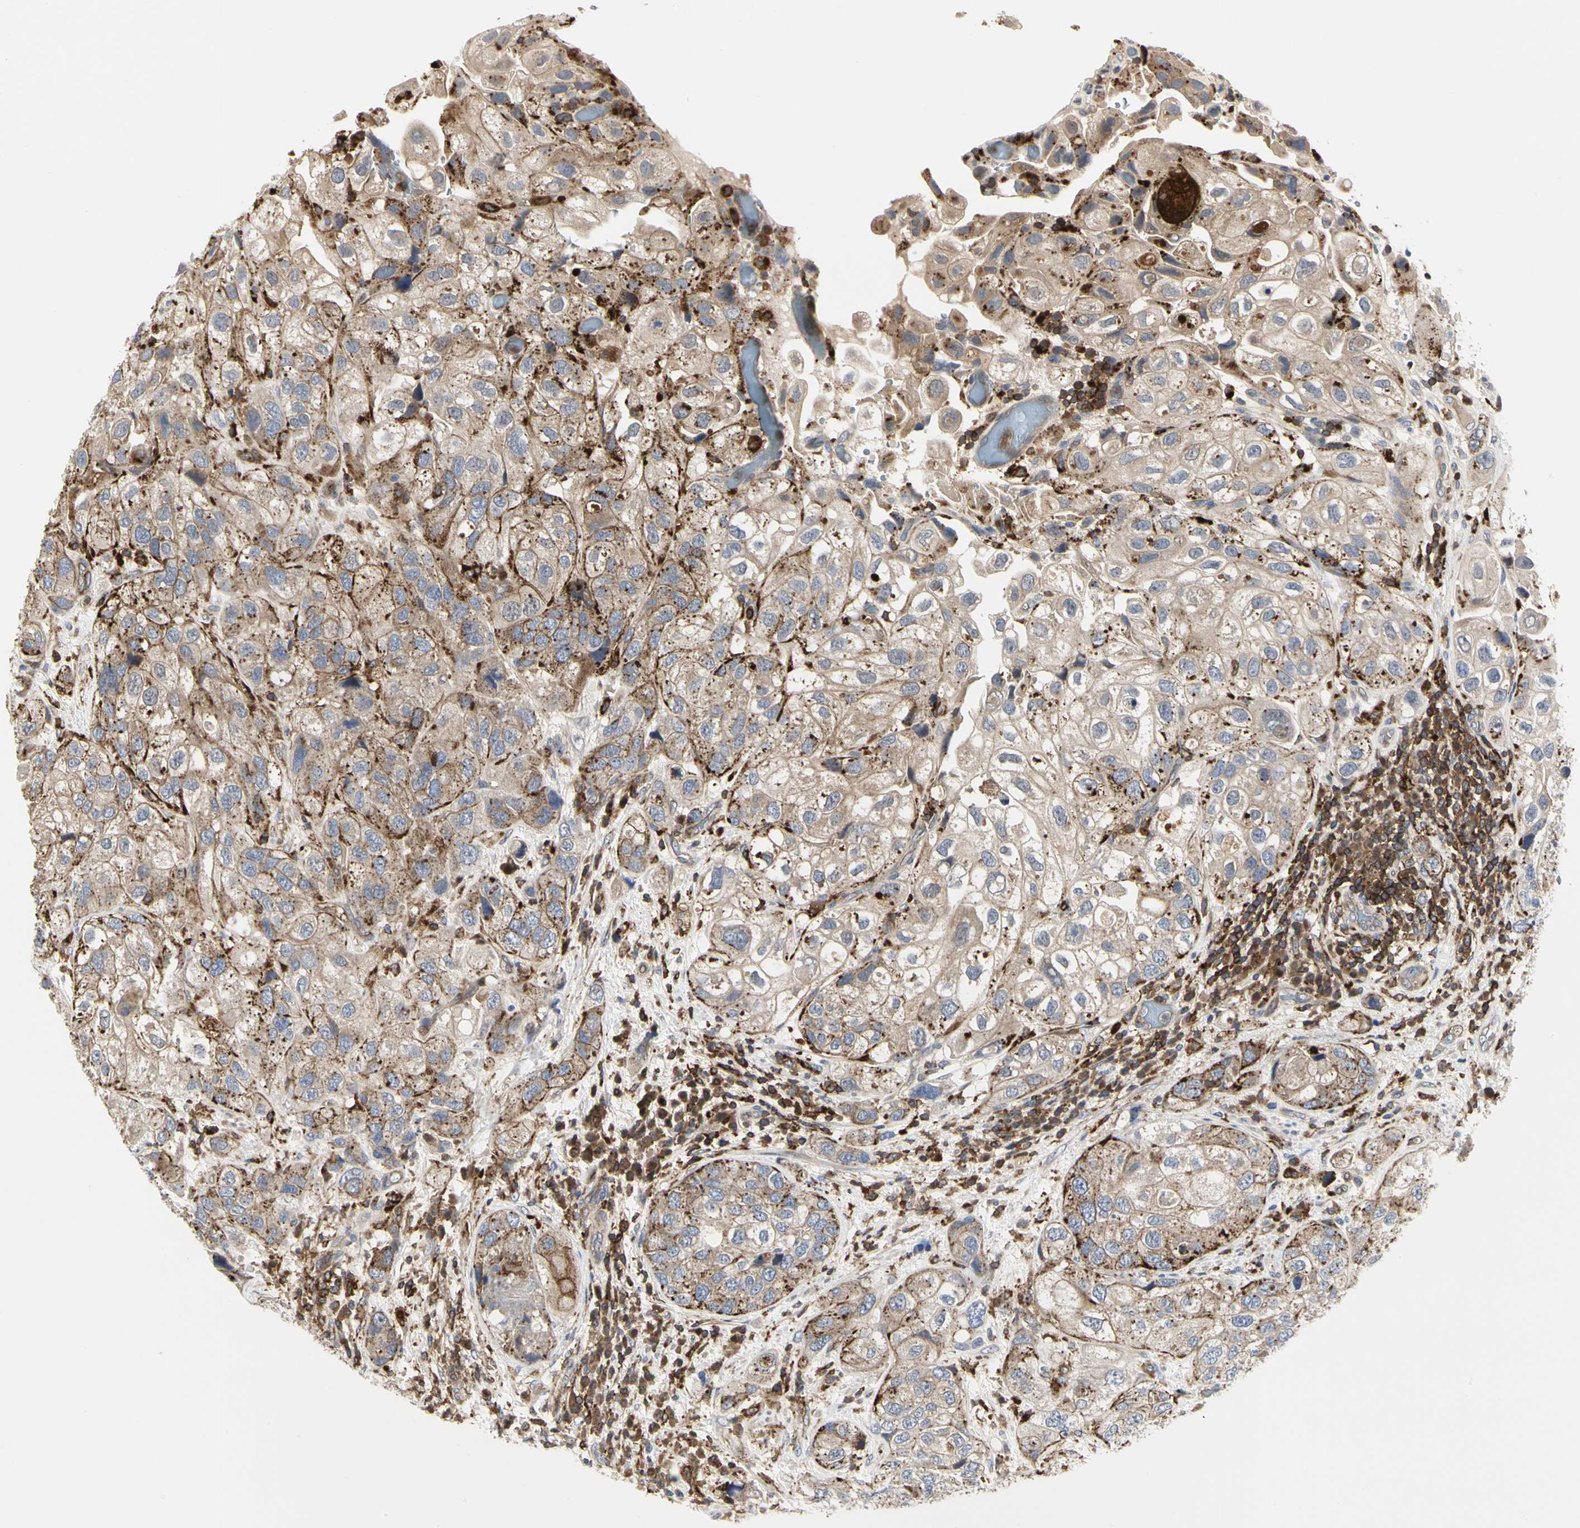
{"staining": {"intensity": "moderate", "quantity": "25%-75%", "location": "cytoplasmic/membranous"}, "tissue": "urothelial cancer", "cell_type": "Tumor cells", "image_type": "cancer", "snomed": [{"axis": "morphology", "description": "Urothelial carcinoma, High grade"}, {"axis": "topography", "description": "Urinary bladder"}], "caption": "Urothelial cancer stained for a protein (brown) displays moderate cytoplasmic/membranous positive expression in about 25%-75% of tumor cells.", "gene": "NAPG", "patient": {"sex": "female", "age": 64}}